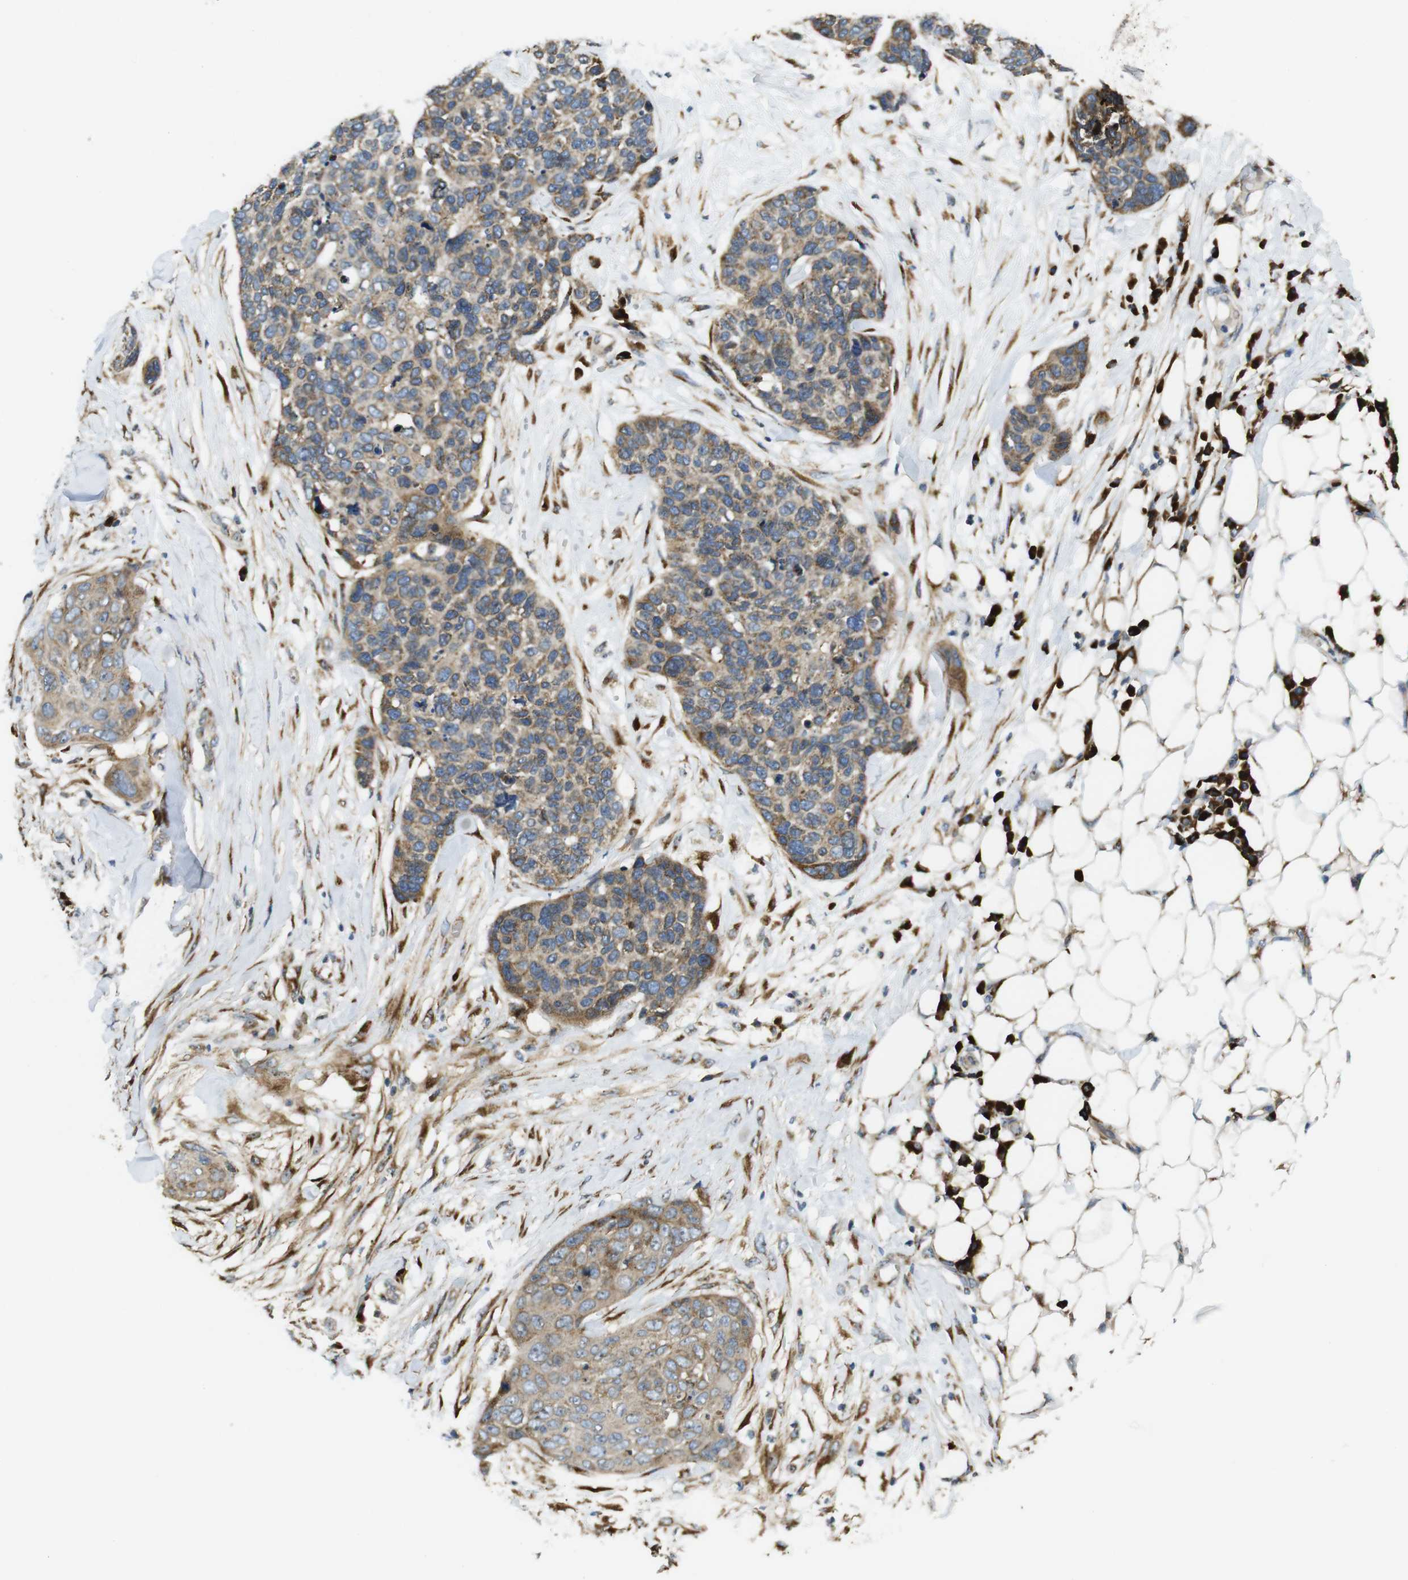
{"staining": {"intensity": "moderate", "quantity": "25%-75%", "location": "cytoplasmic/membranous"}, "tissue": "skin cancer", "cell_type": "Tumor cells", "image_type": "cancer", "snomed": [{"axis": "morphology", "description": "Squamous cell carcinoma in situ, NOS"}, {"axis": "morphology", "description": "Squamous cell carcinoma, NOS"}, {"axis": "topography", "description": "Skin"}], "caption": "A medium amount of moderate cytoplasmic/membranous positivity is appreciated in approximately 25%-75% of tumor cells in skin cancer (squamous cell carcinoma) tissue. The staining is performed using DAB brown chromogen to label protein expression. The nuclei are counter-stained blue using hematoxylin.", "gene": "TMEM143", "patient": {"sex": "male", "age": 93}}